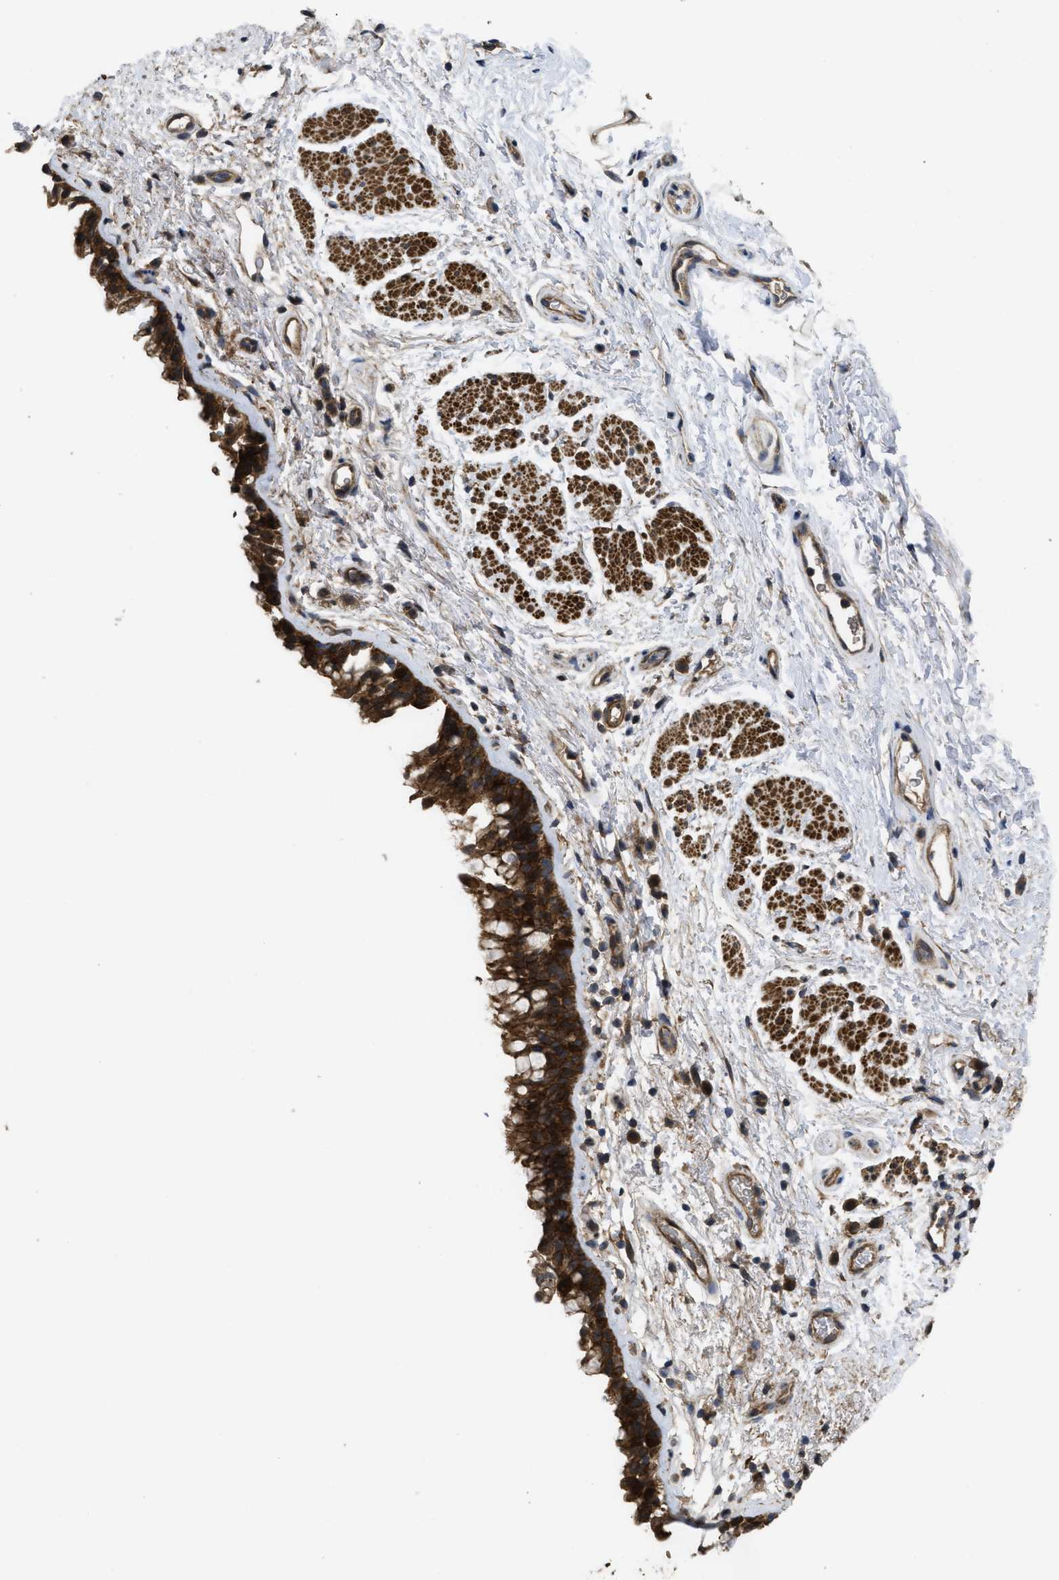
{"staining": {"intensity": "strong", "quantity": ">75%", "location": "cytoplasmic/membranous"}, "tissue": "bronchus", "cell_type": "Respiratory epithelial cells", "image_type": "normal", "snomed": [{"axis": "morphology", "description": "Normal tissue, NOS"}, {"axis": "topography", "description": "Cartilage tissue"}, {"axis": "topography", "description": "Bronchus"}], "caption": "An IHC micrograph of normal tissue is shown. Protein staining in brown highlights strong cytoplasmic/membranous positivity in bronchus within respiratory epithelial cells. The staining is performed using DAB brown chromogen to label protein expression. The nuclei are counter-stained blue using hematoxylin.", "gene": "FZD6", "patient": {"sex": "female", "age": 53}}